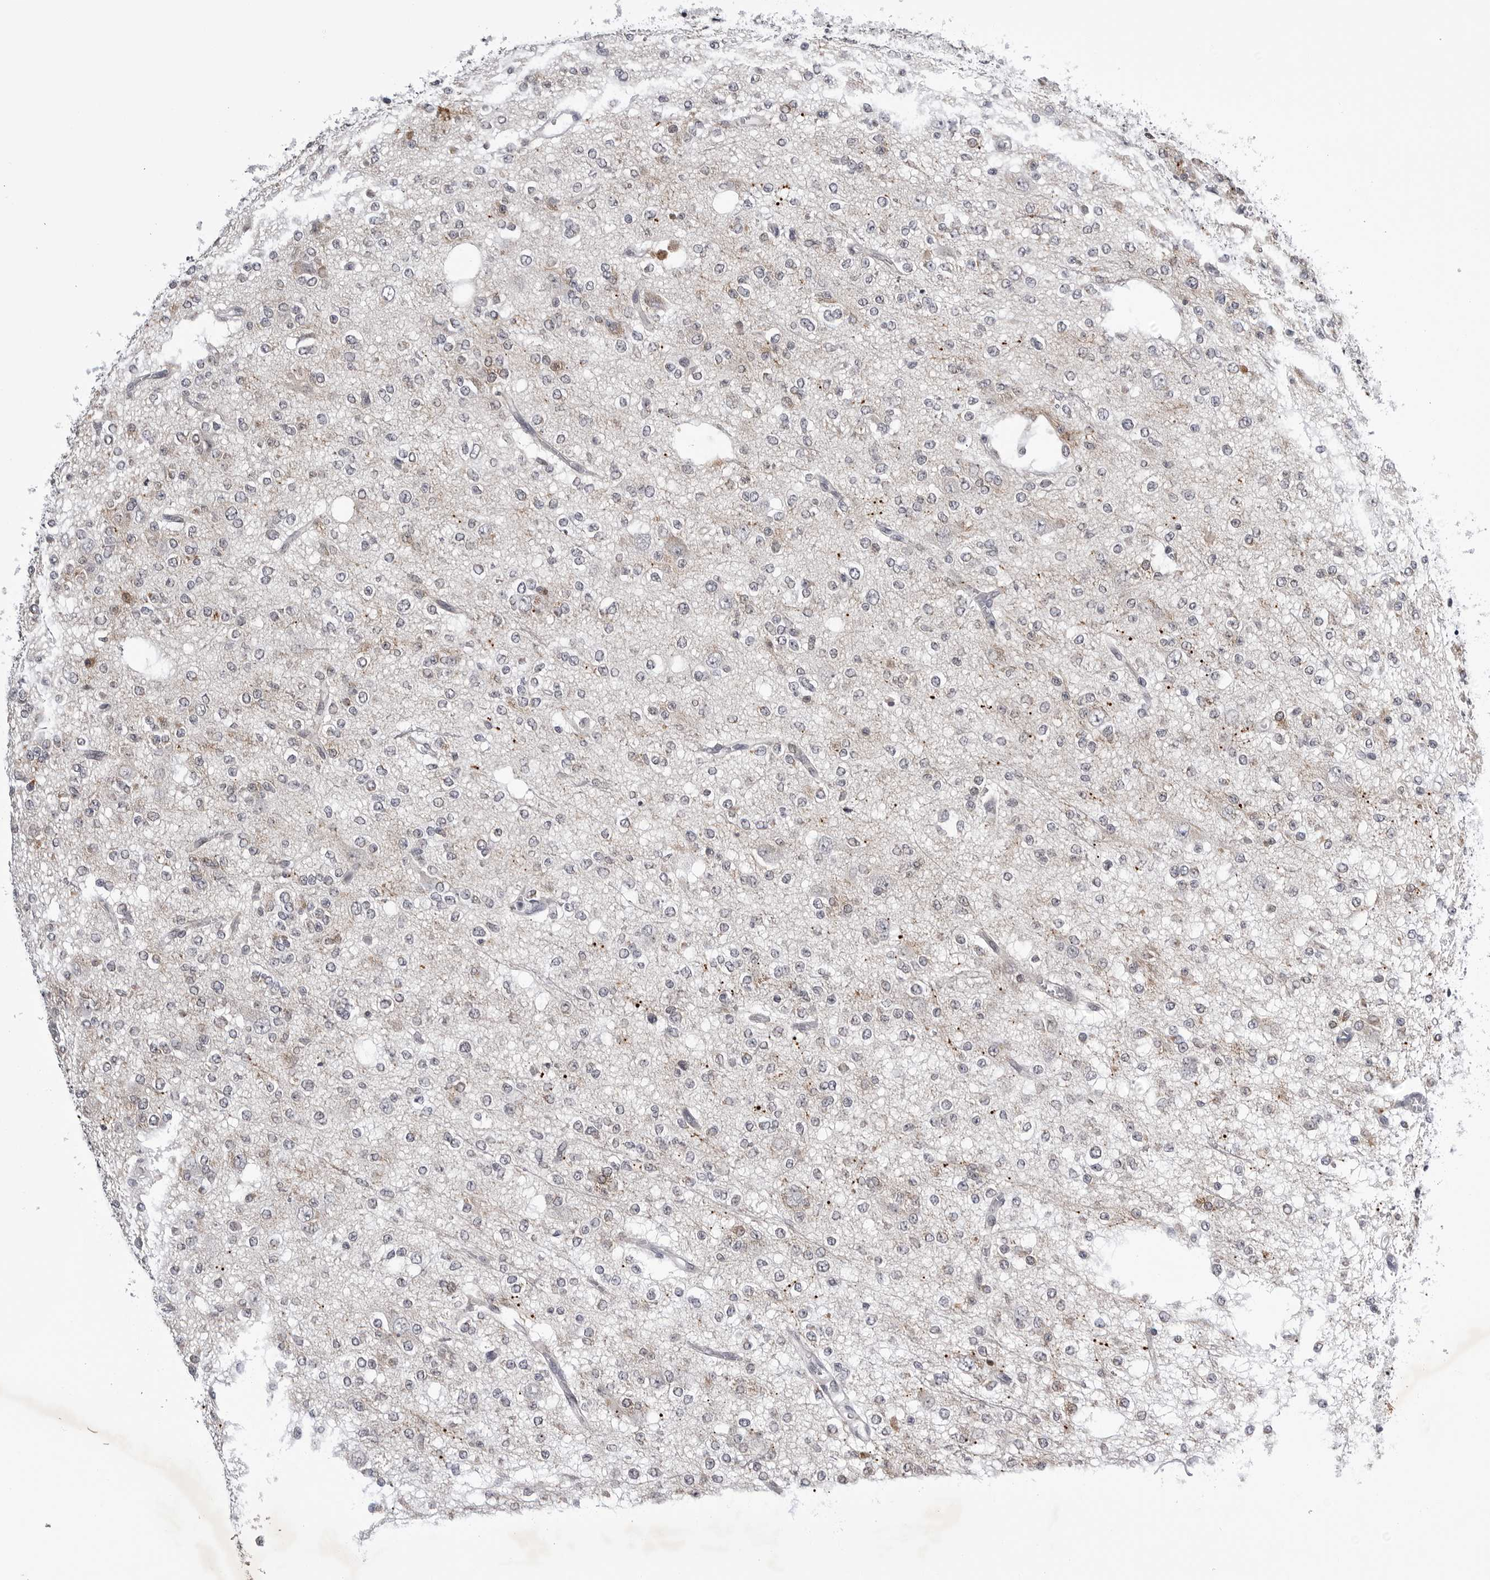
{"staining": {"intensity": "negative", "quantity": "none", "location": "none"}, "tissue": "glioma", "cell_type": "Tumor cells", "image_type": "cancer", "snomed": [{"axis": "morphology", "description": "Glioma, malignant, Low grade"}, {"axis": "topography", "description": "Brain"}], "caption": "Tumor cells are negative for protein expression in human malignant low-grade glioma. Nuclei are stained in blue.", "gene": "CDK20", "patient": {"sex": "male", "age": 38}}